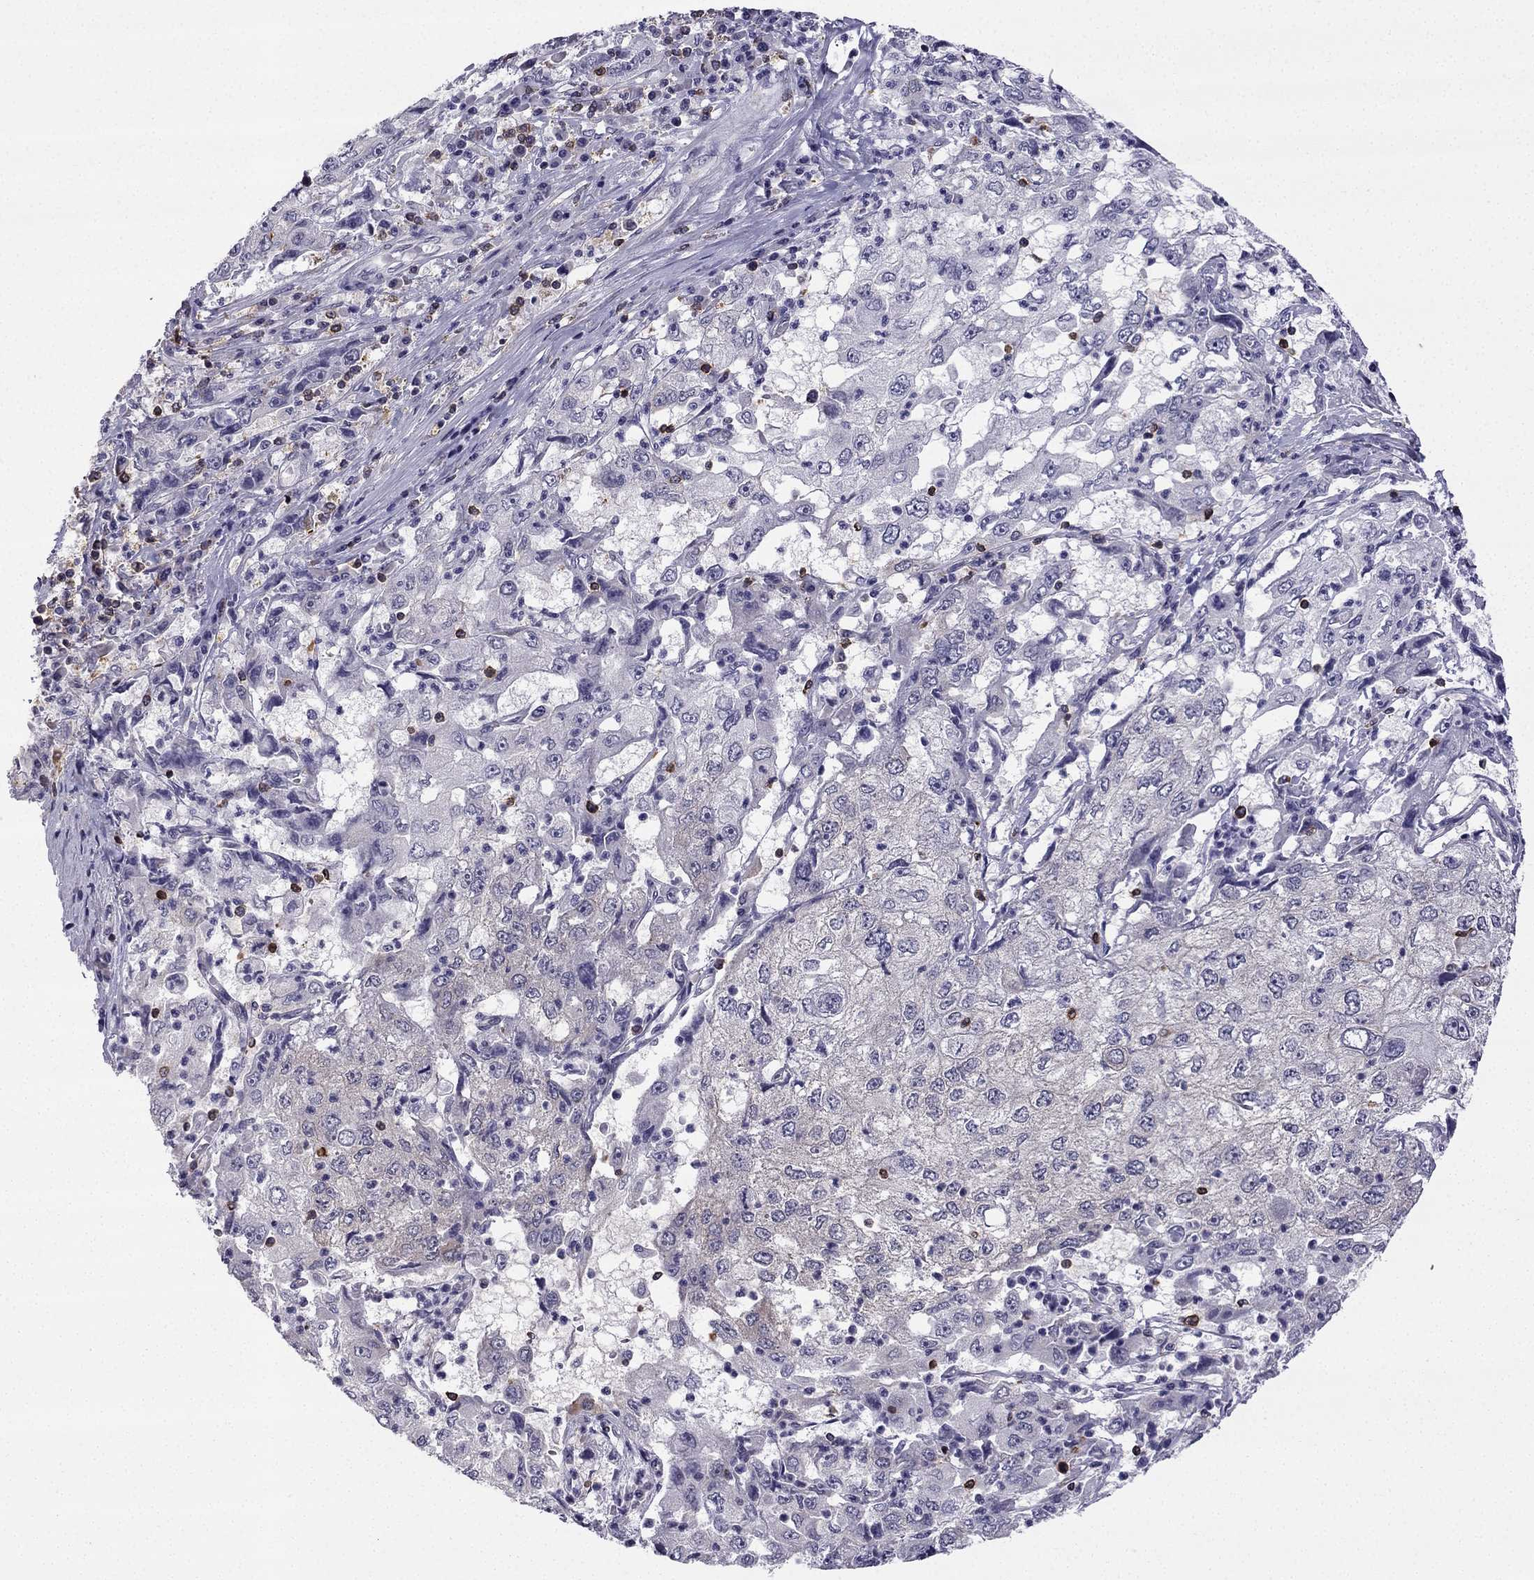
{"staining": {"intensity": "negative", "quantity": "none", "location": "none"}, "tissue": "cervical cancer", "cell_type": "Tumor cells", "image_type": "cancer", "snomed": [{"axis": "morphology", "description": "Squamous cell carcinoma, NOS"}, {"axis": "topography", "description": "Cervix"}], "caption": "Protein analysis of squamous cell carcinoma (cervical) reveals no significant staining in tumor cells.", "gene": "CCK", "patient": {"sex": "female", "age": 36}}